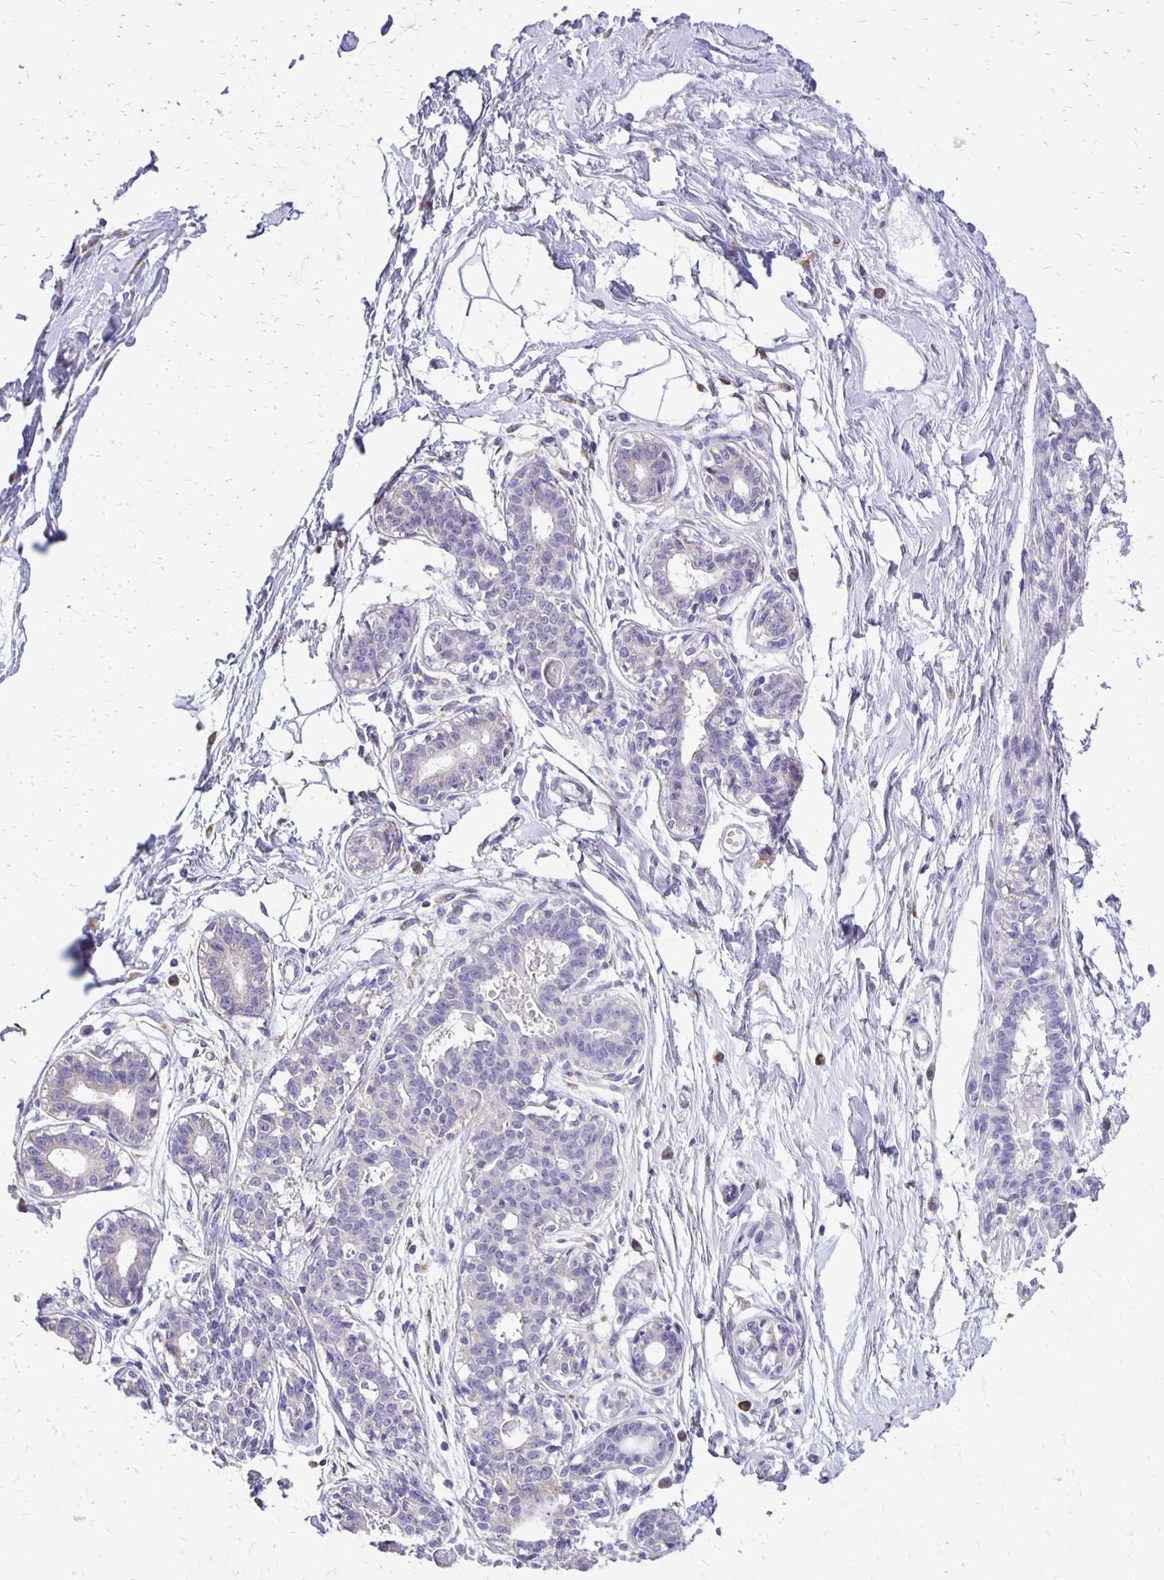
{"staining": {"intensity": "negative", "quantity": "none", "location": "none"}, "tissue": "breast", "cell_type": "Adipocytes", "image_type": "normal", "snomed": [{"axis": "morphology", "description": "Normal tissue, NOS"}, {"axis": "topography", "description": "Breast"}], "caption": "Immunohistochemical staining of normal human breast displays no significant staining in adipocytes. (Immunohistochemistry, brightfield microscopy, high magnification).", "gene": "ANKRD45", "patient": {"sex": "female", "age": 45}}